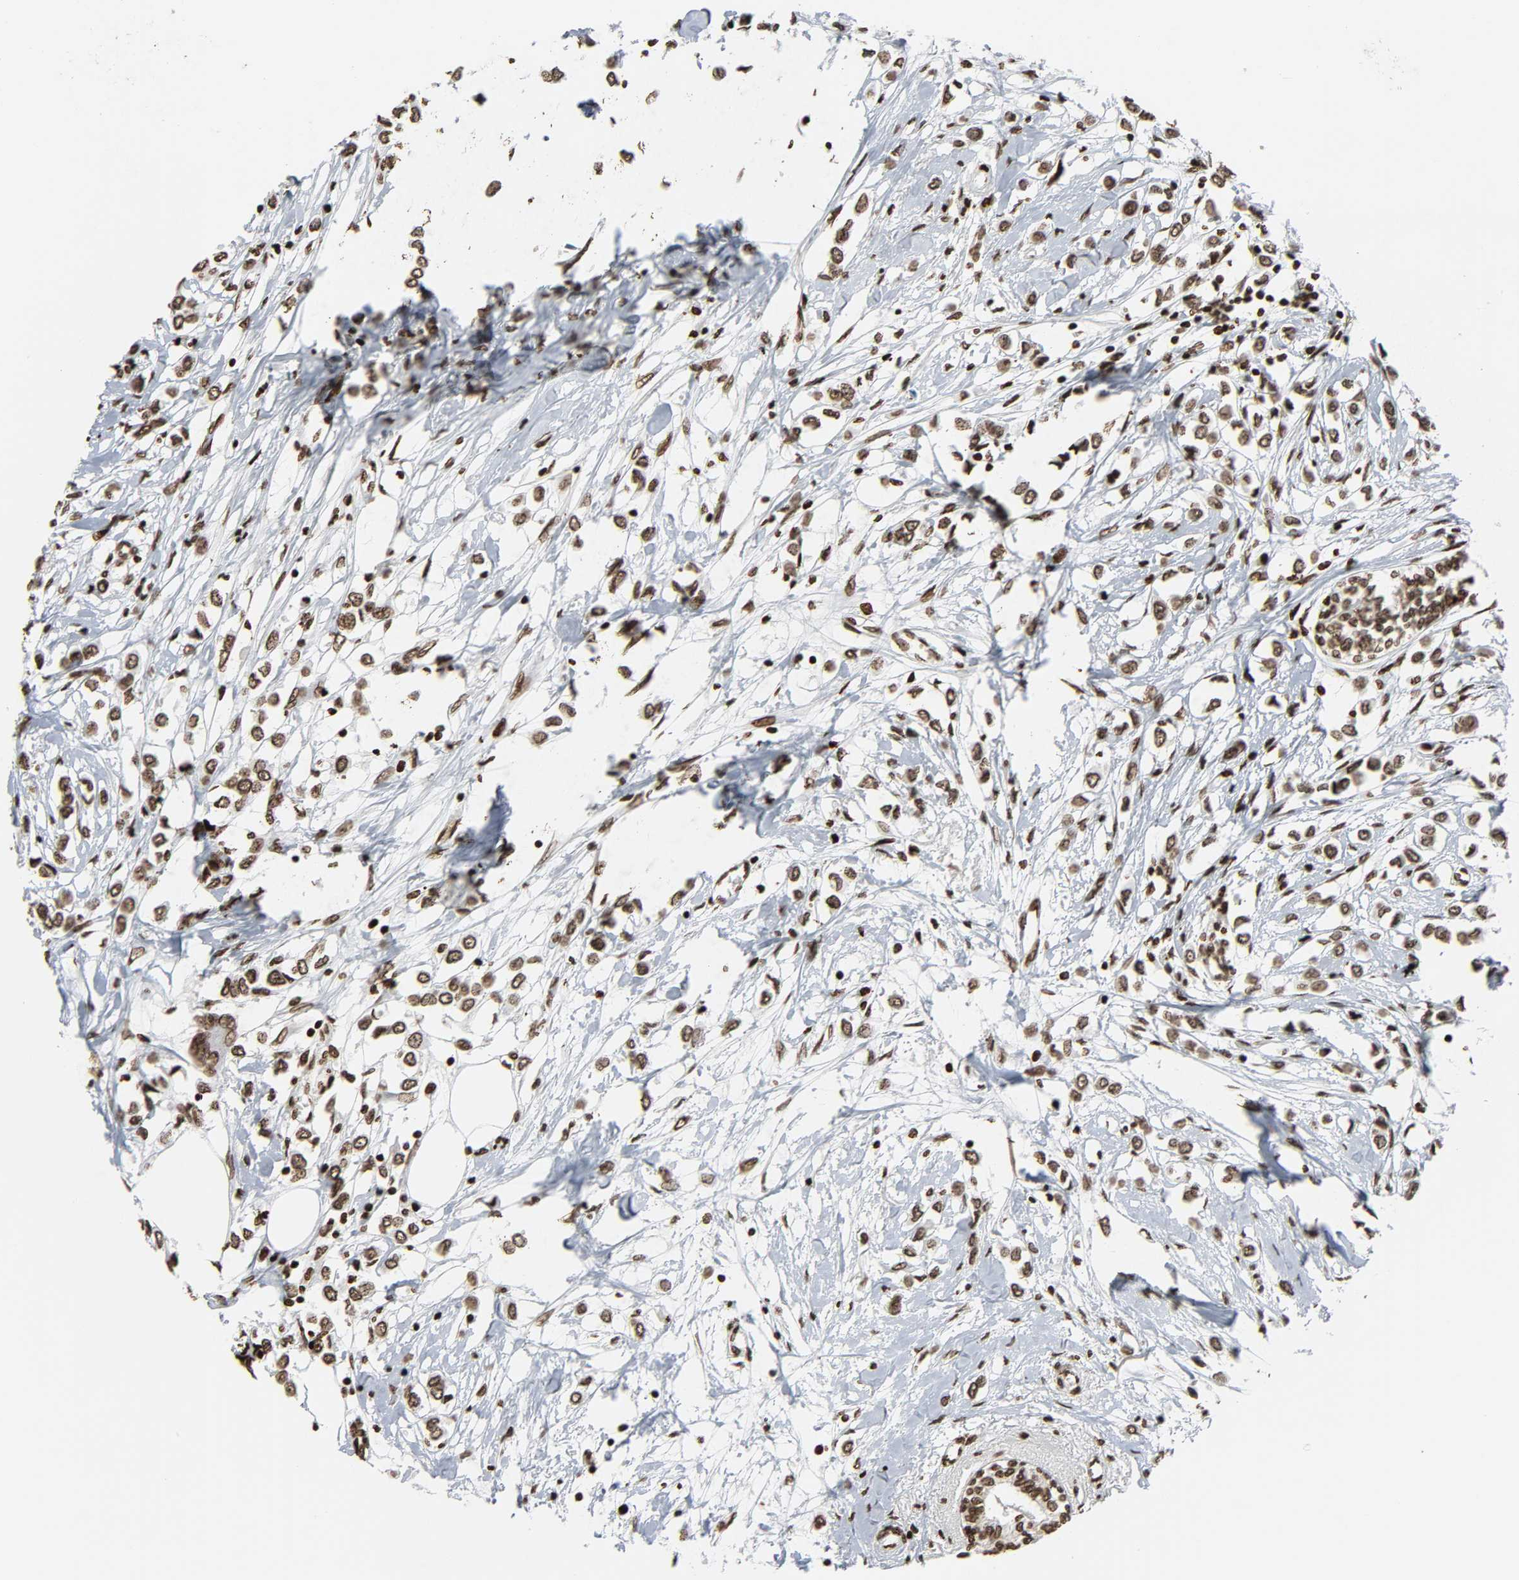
{"staining": {"intensity": "moderate", "quantity": ">75%", "location": "nuclear"}, "tissue": "breast cancer", "cell_type": "Tumor cells", "image_type": "cancer", "snomed": [{"axis": "morphology", "description": "Lobular carcinoma"}, {"axis": "topography", "description": "Breast"}], "caption": "Breast cancer (lobular carcinoma) was stained to show a protein in brown. There is medium levels of moderate nuclear expression in about >75% of tumor cells.", "gene": "RXRA", "patient": {"sex": "female", "age": 51}}